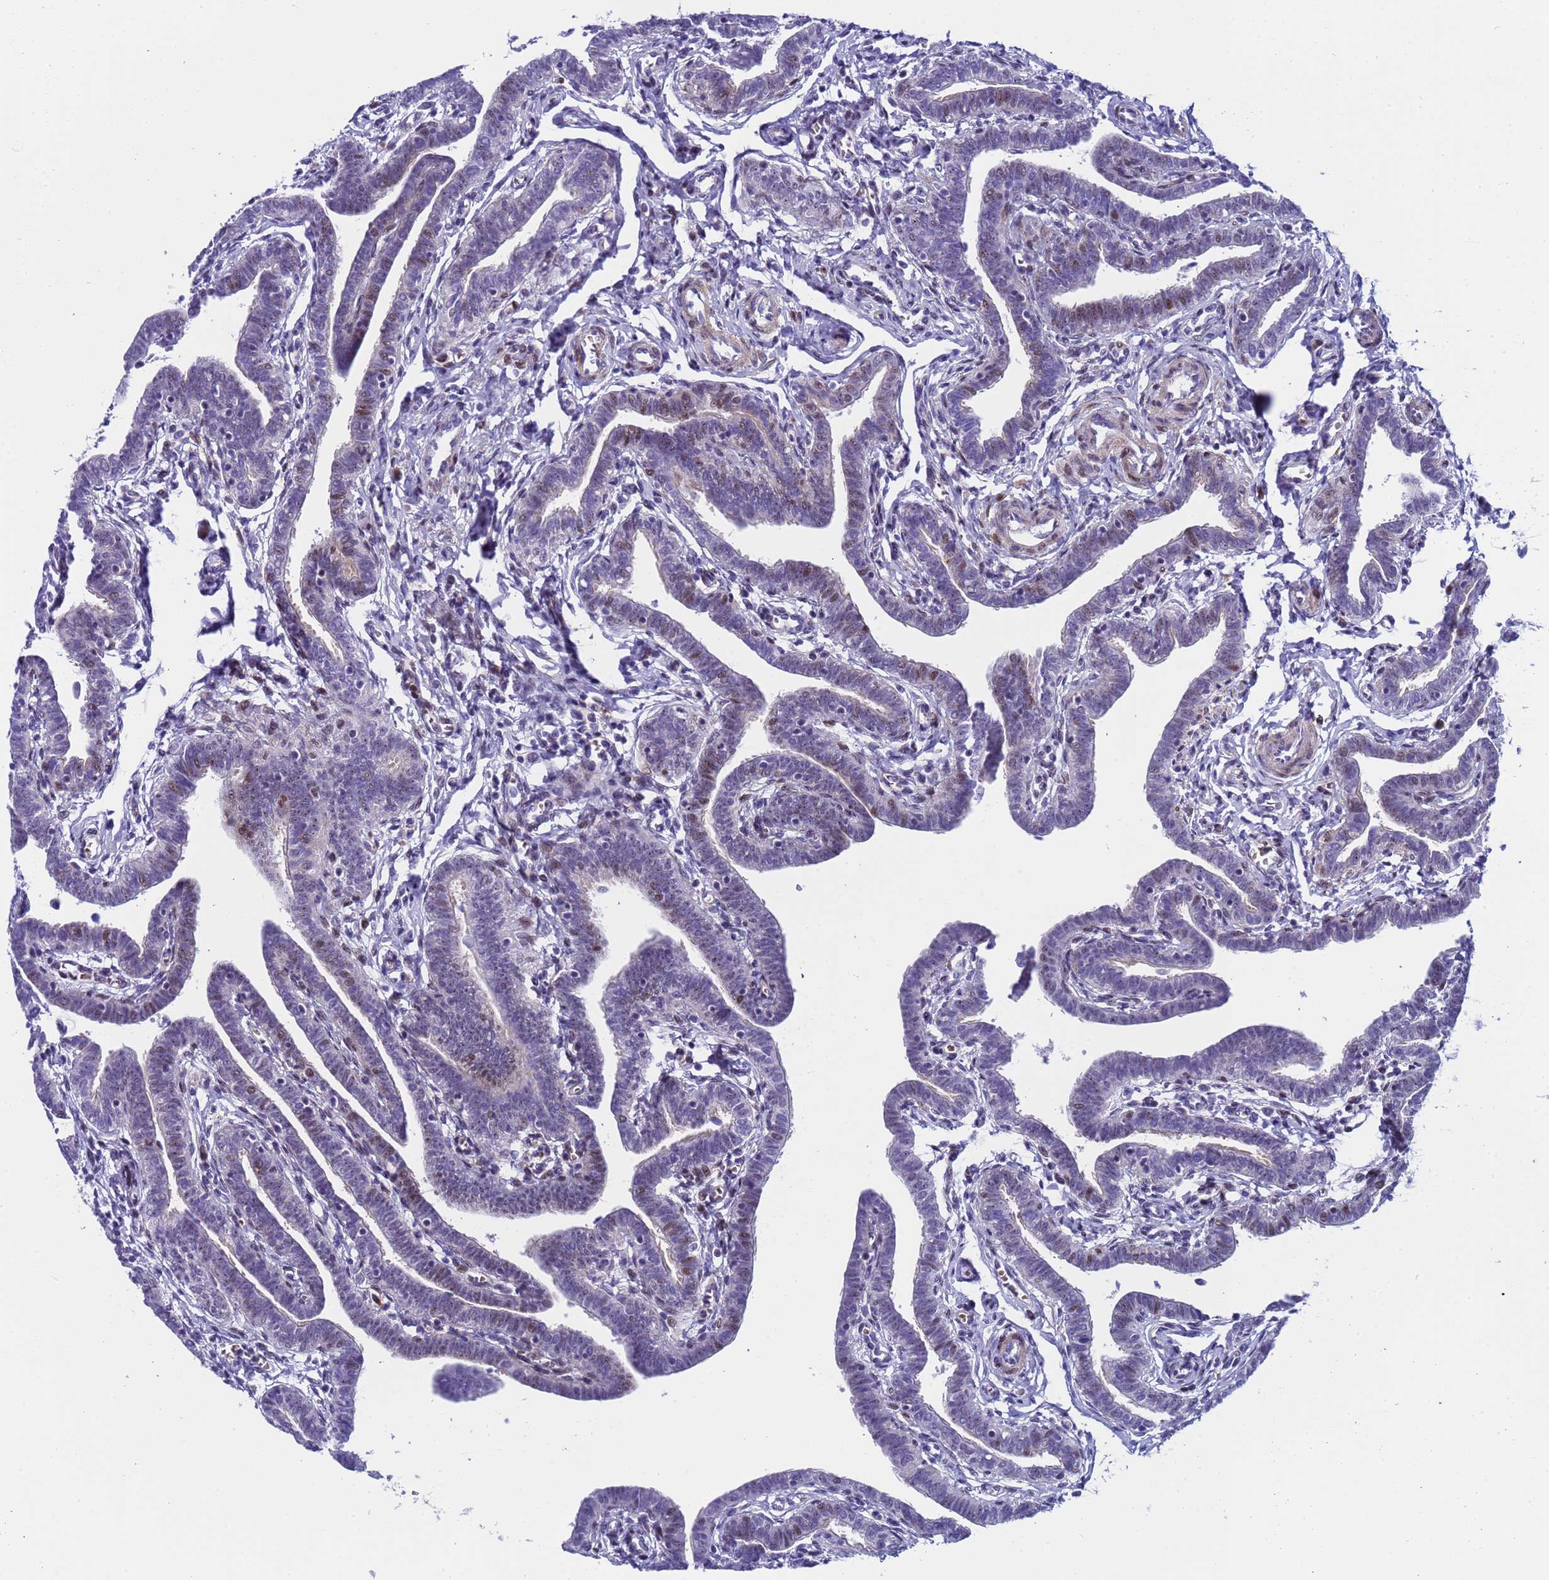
{"staining": {"intensity": "moderate", "quantity": "25%-75%", "location": "cytoplasmic/membranous,nuclear"}, "tissue": "fallopian tube", "cell_type": "Glandular cells", "image_type": "normal", "snomed": [{"axis": "morphology", "description": "Normal tissue, NOS"}, {"axis": "topography", "description": "Fallopian tube"}], "caption": "About 25%-75% of glandular cells in normal human fallopian tube demonstrate moderate cytoplasmic/membranous,nuclear protein staining as visualized by brown immunohistochemical staining.", "gene": "POP5", "patient": {"sex": "female", "age": 36}}